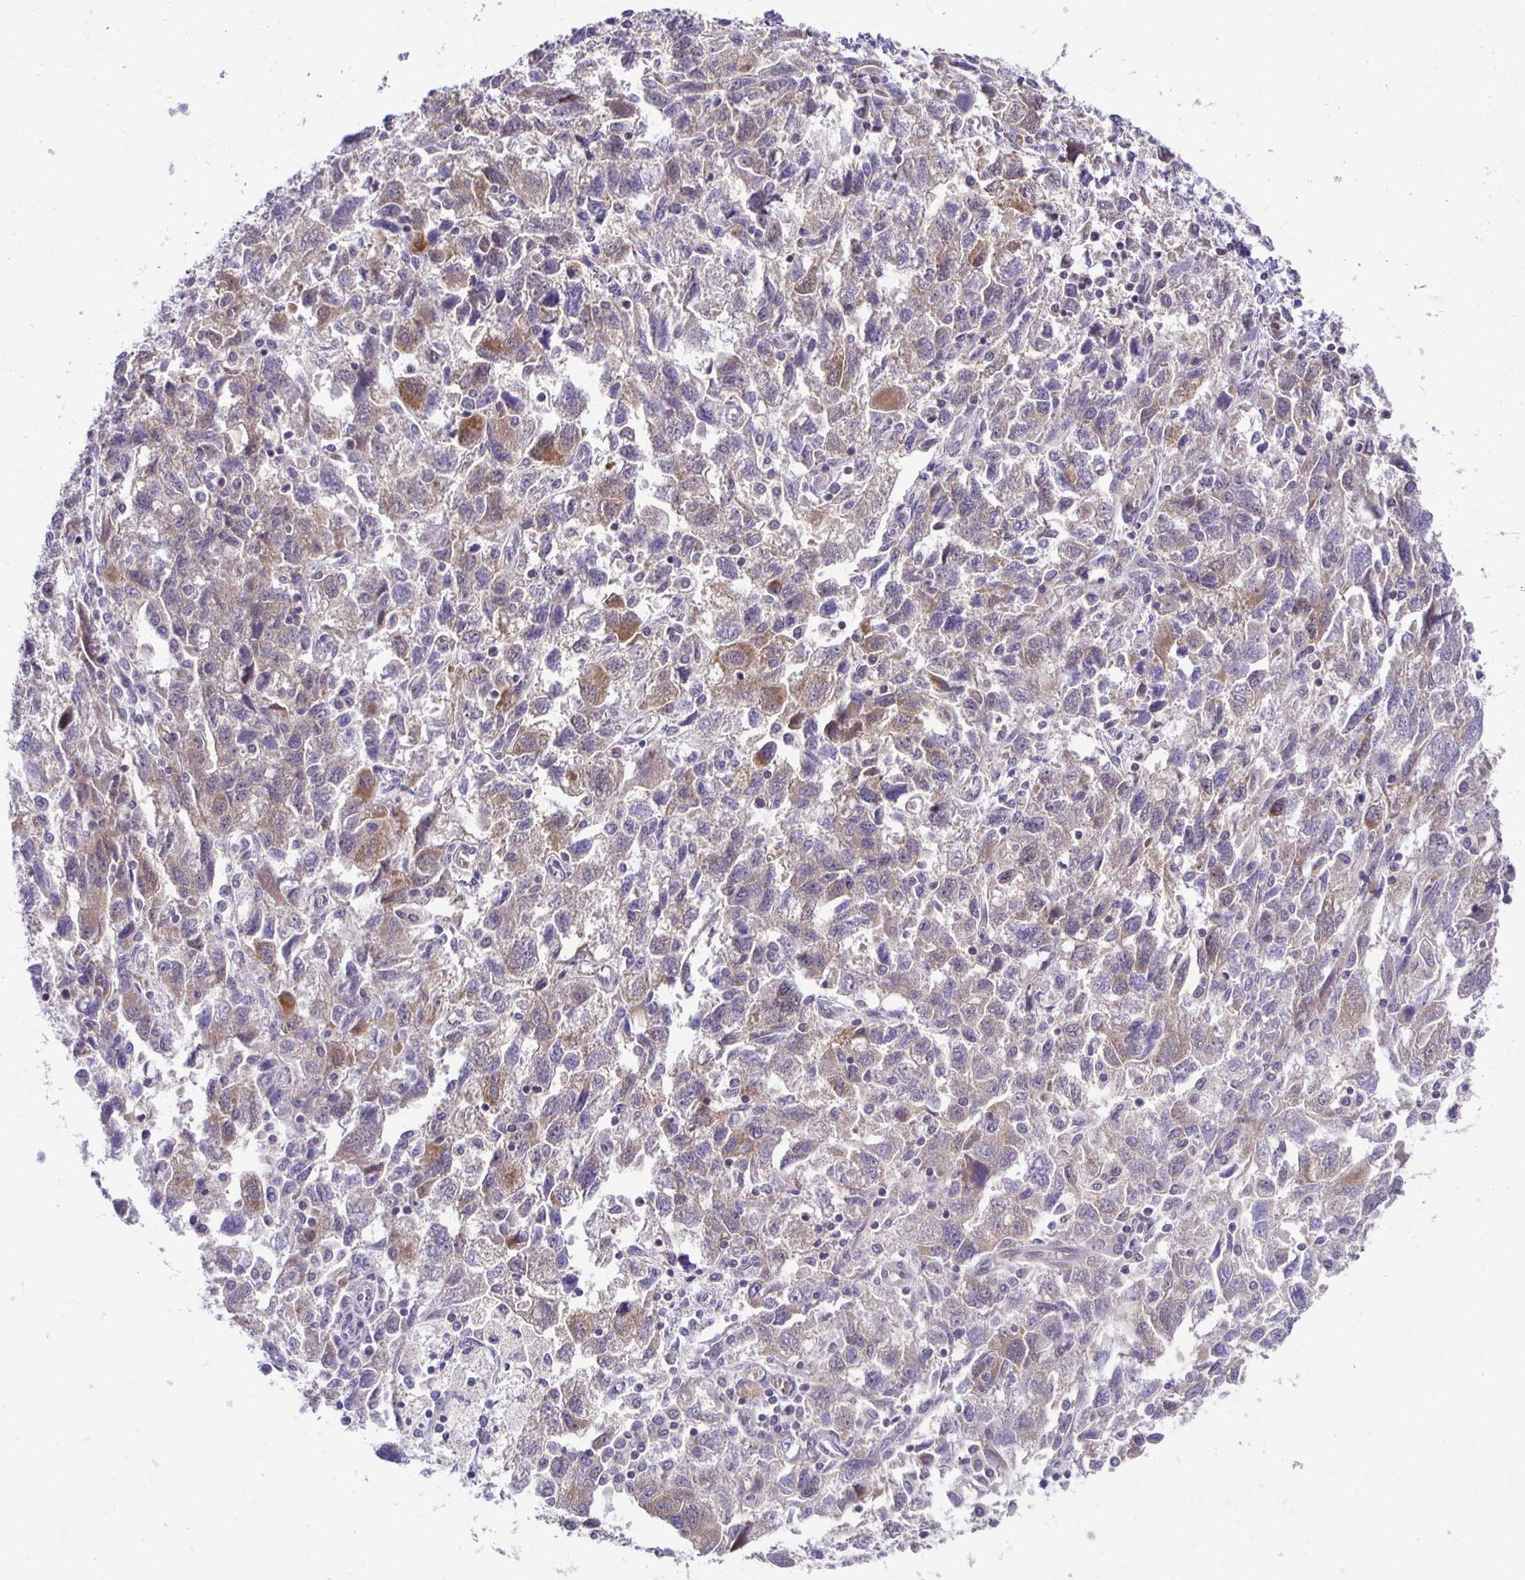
{"staining": {"intensity": "weak", "quantity": "<25%", "location": "cytoplasmic/membranous"}, "tissue": "ovarian cancer", "cell_type": "Tumor cells", "image_type": "cancer", "snomed": [{"axis": "morphology", "description": "Carcinoma, NOS"}, {"axis": "morphology", "description": "Cystadenocarcinoma, serous, NOS"}, {"axis": "topography", "description": "Ovary"}], "caption": "This is a histopathology image of immunohistochemistry staining of ovarian carcinoma, which shows no staining in tumor cells.", "gene": "MIEN1", "patient": {"sex": "female", "age": 69}}